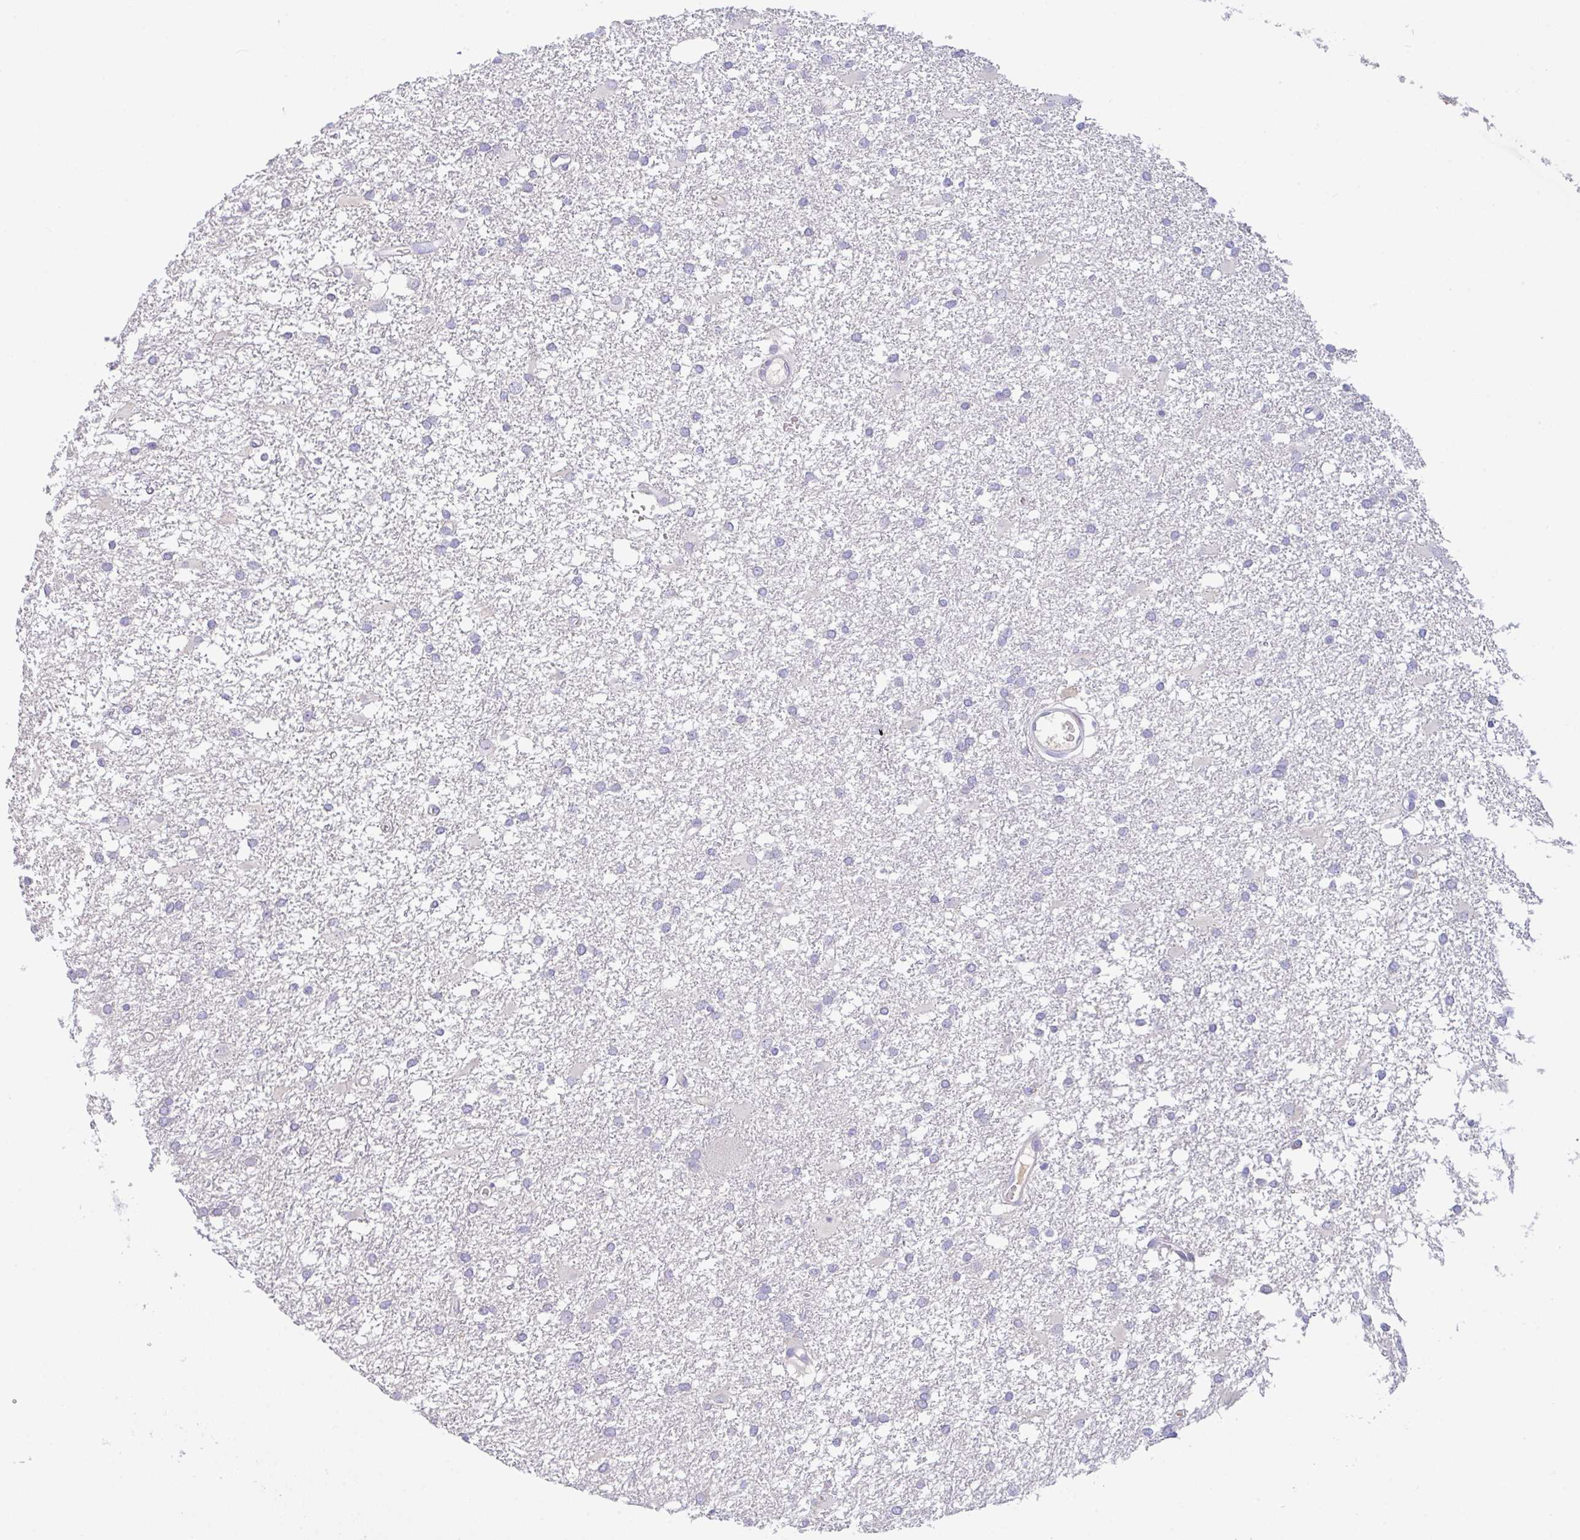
{"staining": {"intensity": "negative", "quantity": "none", "location": "none"}, "tissue": "glioma", "cell_type": "Tumor cells", "image_type": "cancer", "snomed": [{"axis": "morphology", "description": "Glioma, malignant, High grade"}, {"axis": "topography", "description": "Brain"}], "caption": "Tumor cells are negative for brown protein staining in glioma.", "gene": "FBXL20", "patient": {"sex": "male", "age": 48}}